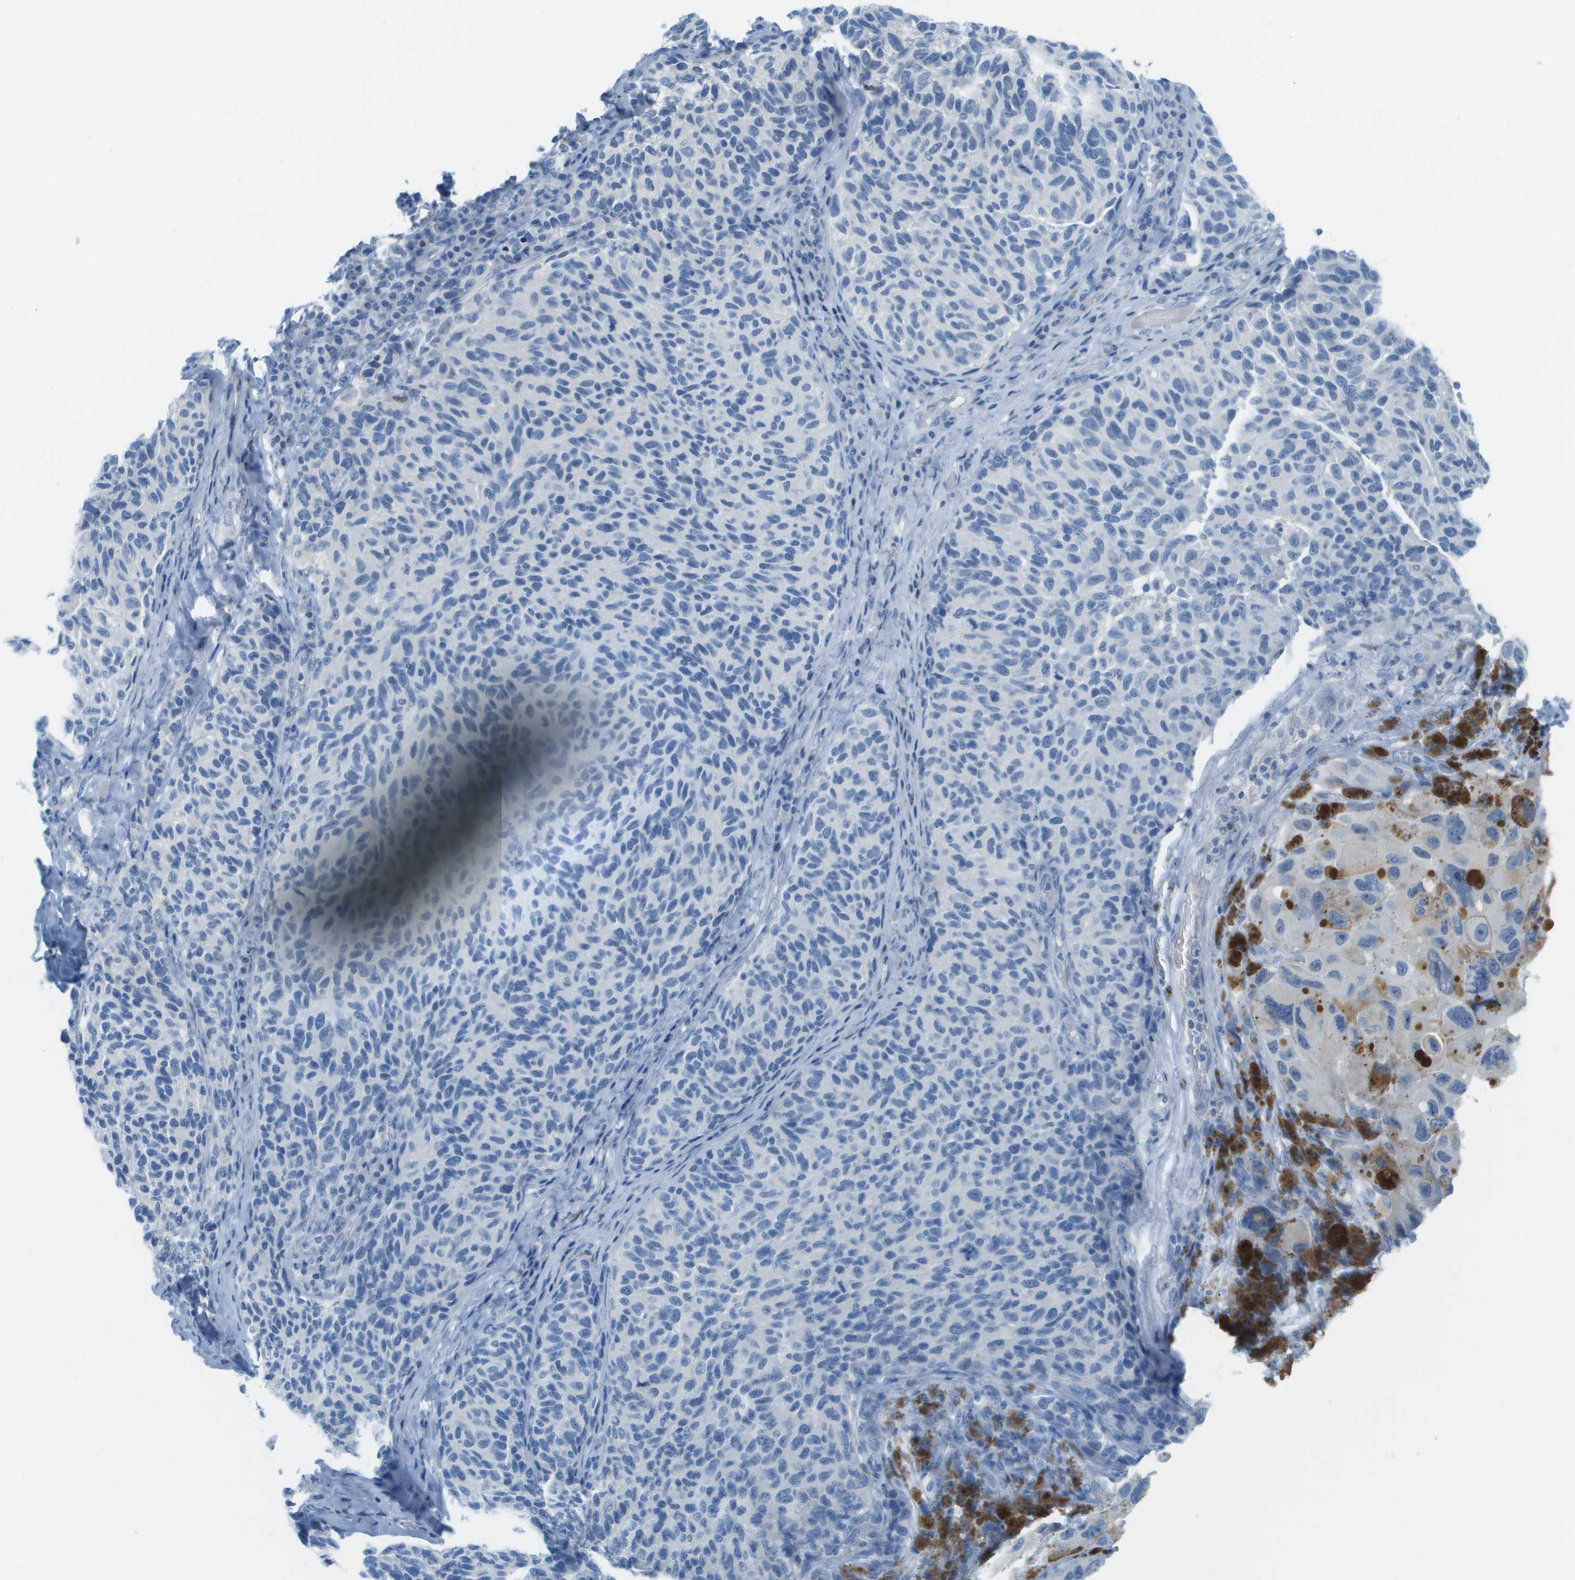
{"staining": {"intensity": "negative", "quantity": "none", "location": "none"}, "tissue": "melanoma", "cell_type": "Tumor cells", "image_type": "cancer", "snomed": [{"axis": "morphology", "description": "Malignant melanoma, NOS"}, {"axis": "topography", "description": "Skin"}], "caption": "Melanoma was stained to show a protein in brown. There is no significant expression in tumor cells. (Immunohistochemistry (ihc), brightfield microscopy, high magnification).", "gene": "CDHR2", "patient": {"sex": "female", "age": 73}}